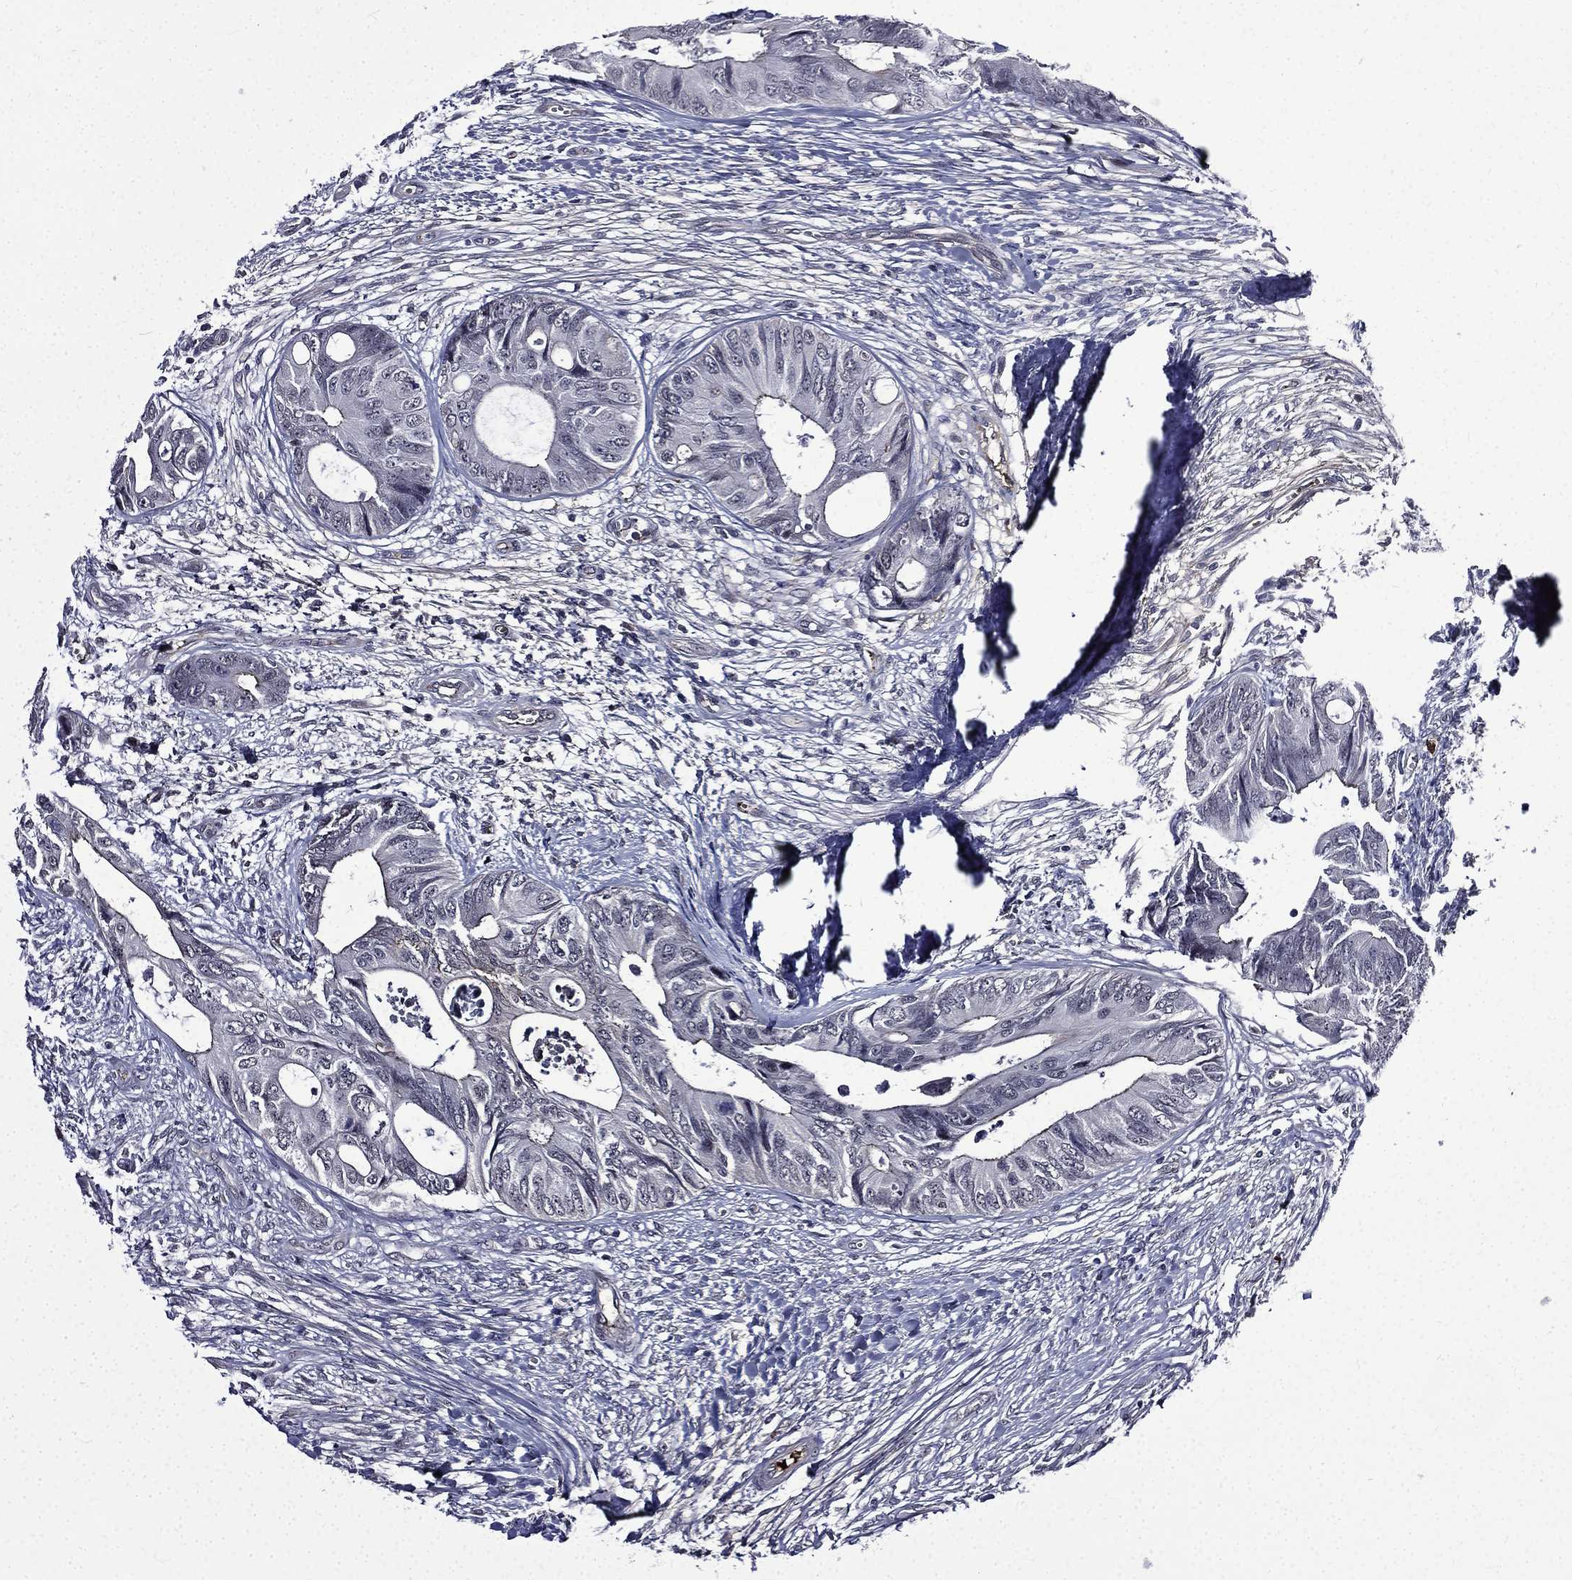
{"staining": {"intensity": "negative", "quantity": "none", "location": "none"}, "tissue": "colorectal cancer", "cell_type": "Tumor cells", "image_type": "cancer", "snomed": [{"axis": "morphology", "description": "Normal tissue, NOS"}, {"axis": "morphology", "description": "Adenocarcinoma, NOS"}, {"axis": "topography", "description": "Colon"}], "caption": "Tumor cells show no significant staining in adenocarcinoma (colorectal).", "gene": "FGG", "patient": {"sex": "male", "age": 65}}